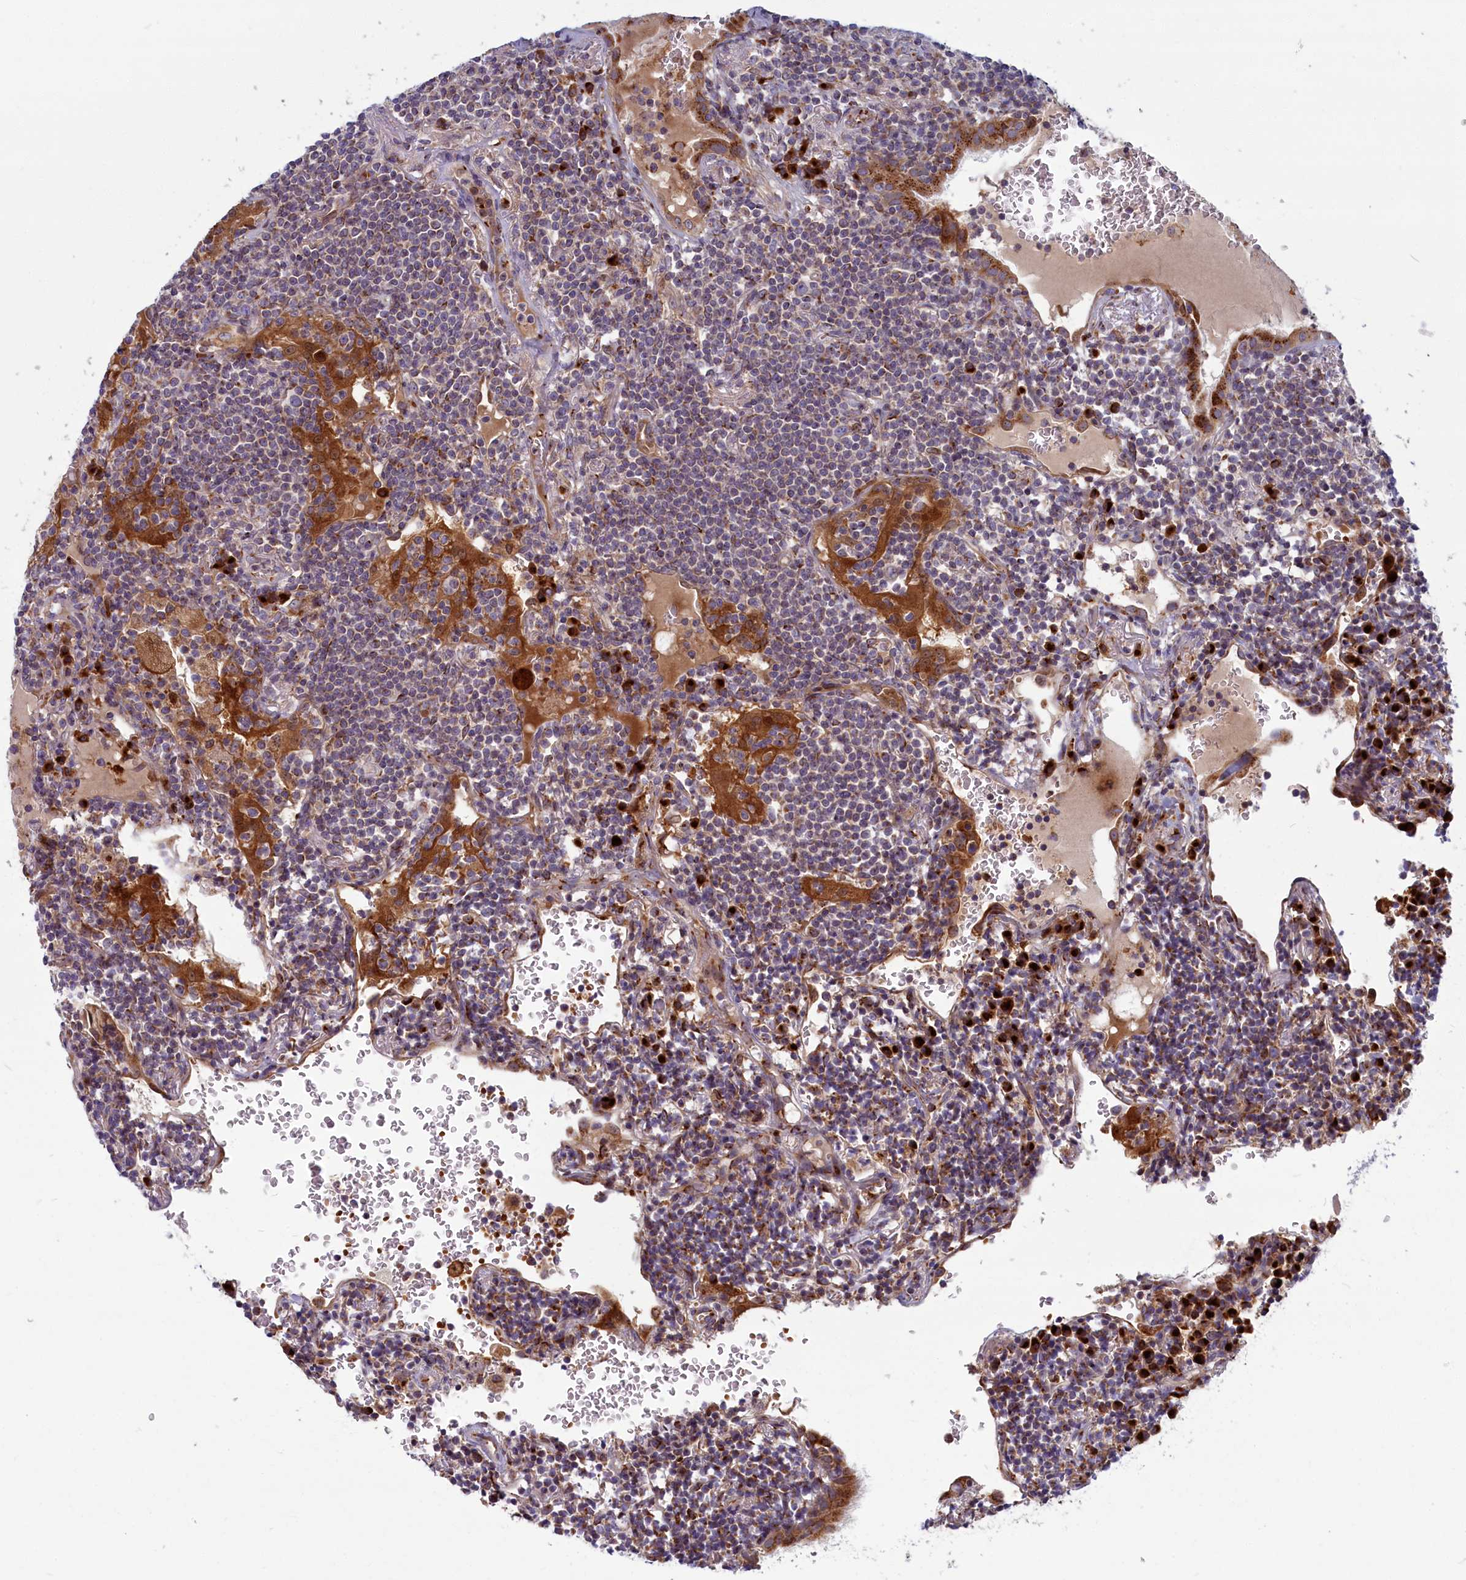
{"staining": {"intensity": "weak", "quantity": "25%-75%", "location": "cytoplasmic/membranous"}, "tissue": "lymphoma", "cell_type": "Tumor cells", "image_type": "cancer", "snomed": [{"axis": "morphology", "description": "Malignant lymphoma, non-Hodgkin's type, Low grade"}, {"axis": "topography", "description": "Lung"}], "caption": "Lymphoma tissue reveals weak cytoplasmic/membranous expression in approximately 25%-75% of tumor cells, visualized by immunohistochemistry.", "gene": "BLVRB", "patient": {"sex": "female", "age": 71}}